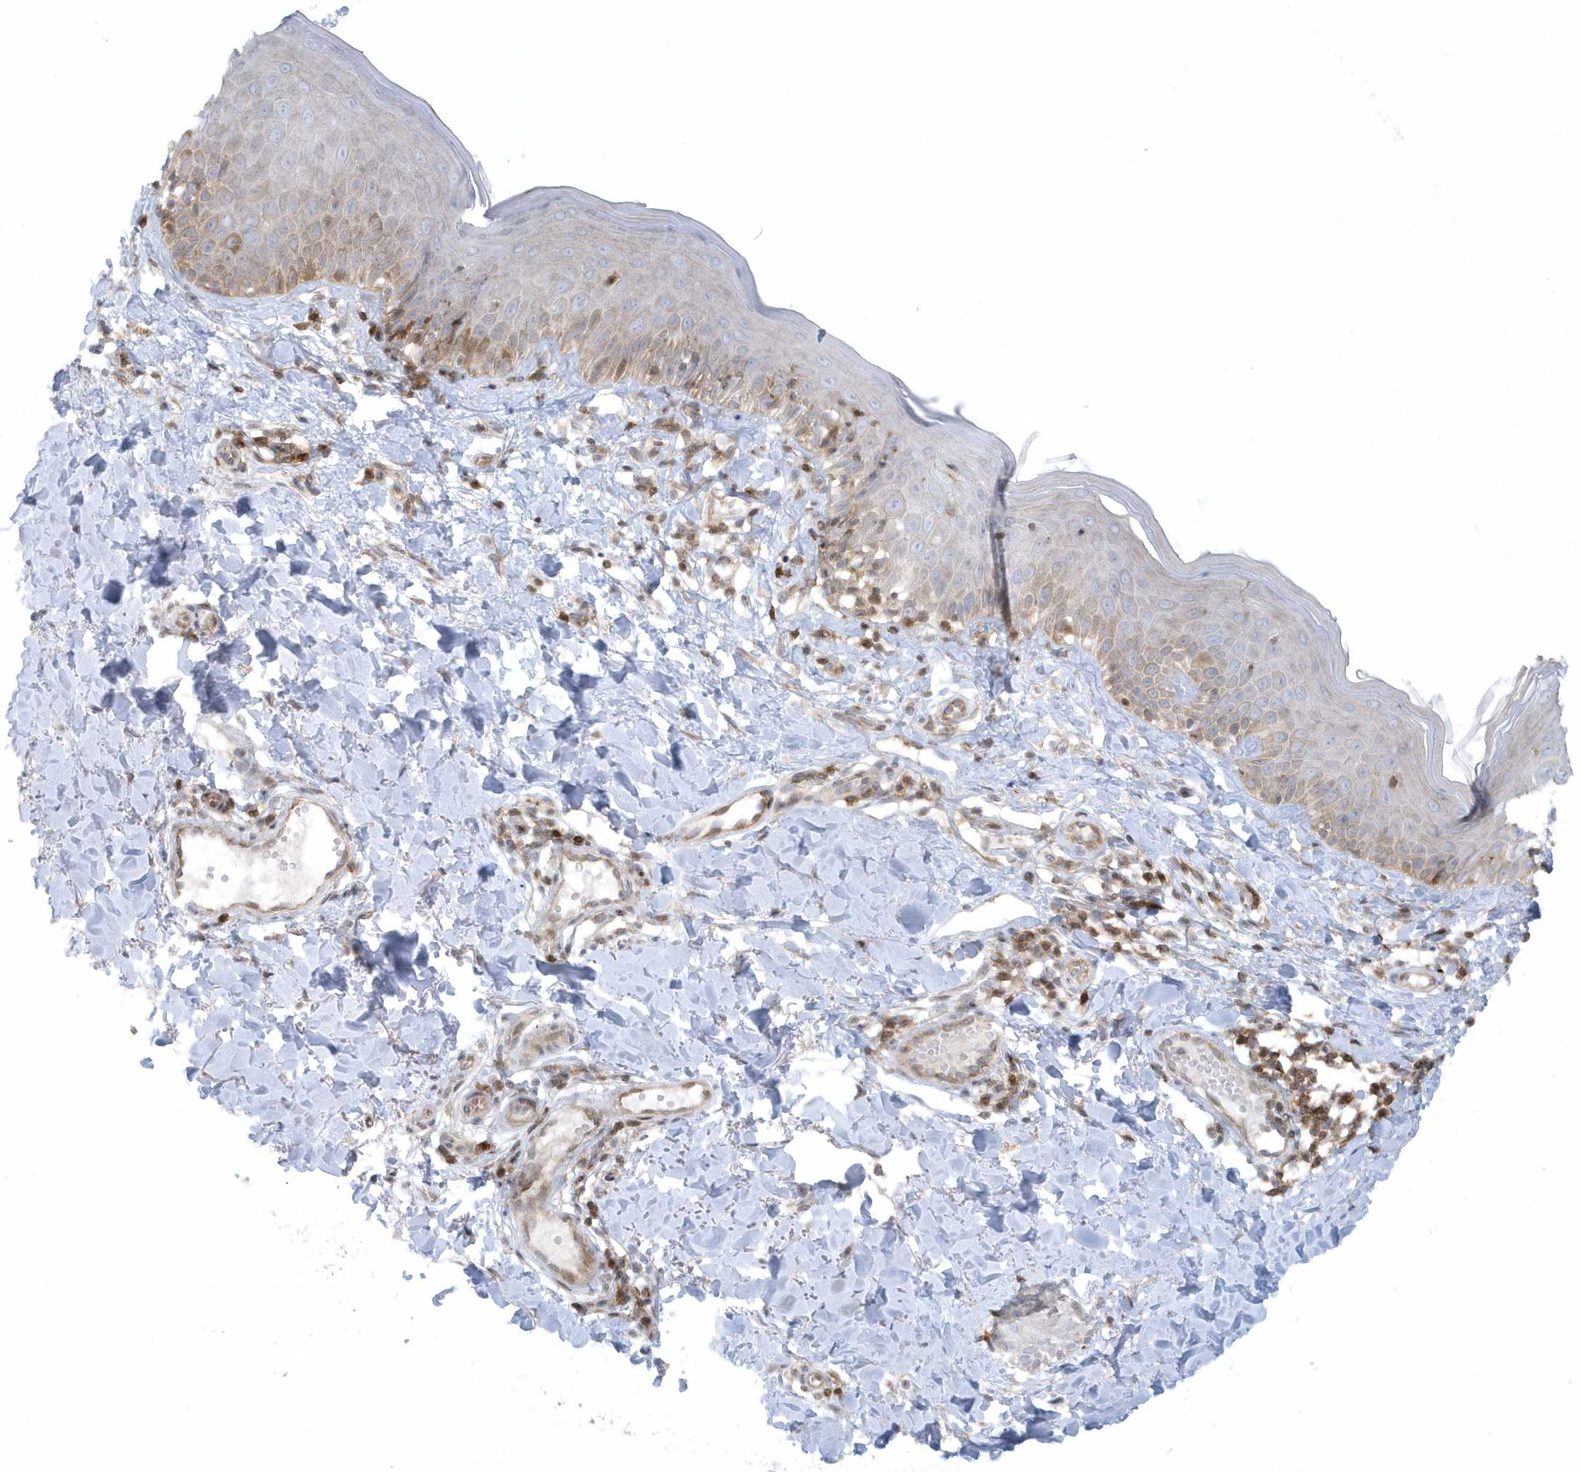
{"staining": {"intensity": "moderate", "quantity": ">75%", "location": "cytoplasmic/membranous"}, "tissue": "skin", "cell_type": "Fibroblasts", "image_type": "normal", "snomed": [{"axis": "morphology", "description": "Normal tissue, NOS"}, {"axis": "topography", "description": "Skin"}], "caption": "Immunohistochemistry staining of unremarkable skin, which exhibits medium levels of moderate cytoplasmic/membranous positivity in about >75% of fibroblasts indicating moderate cytoplasmic/membranous protein staining. The staining was performed using DAB (brown) for protein detection and nuclei were counterstained in hematoxylin (blue).", "gene": "CACNB2", "patient": {"sex": "male", "age": 52}}